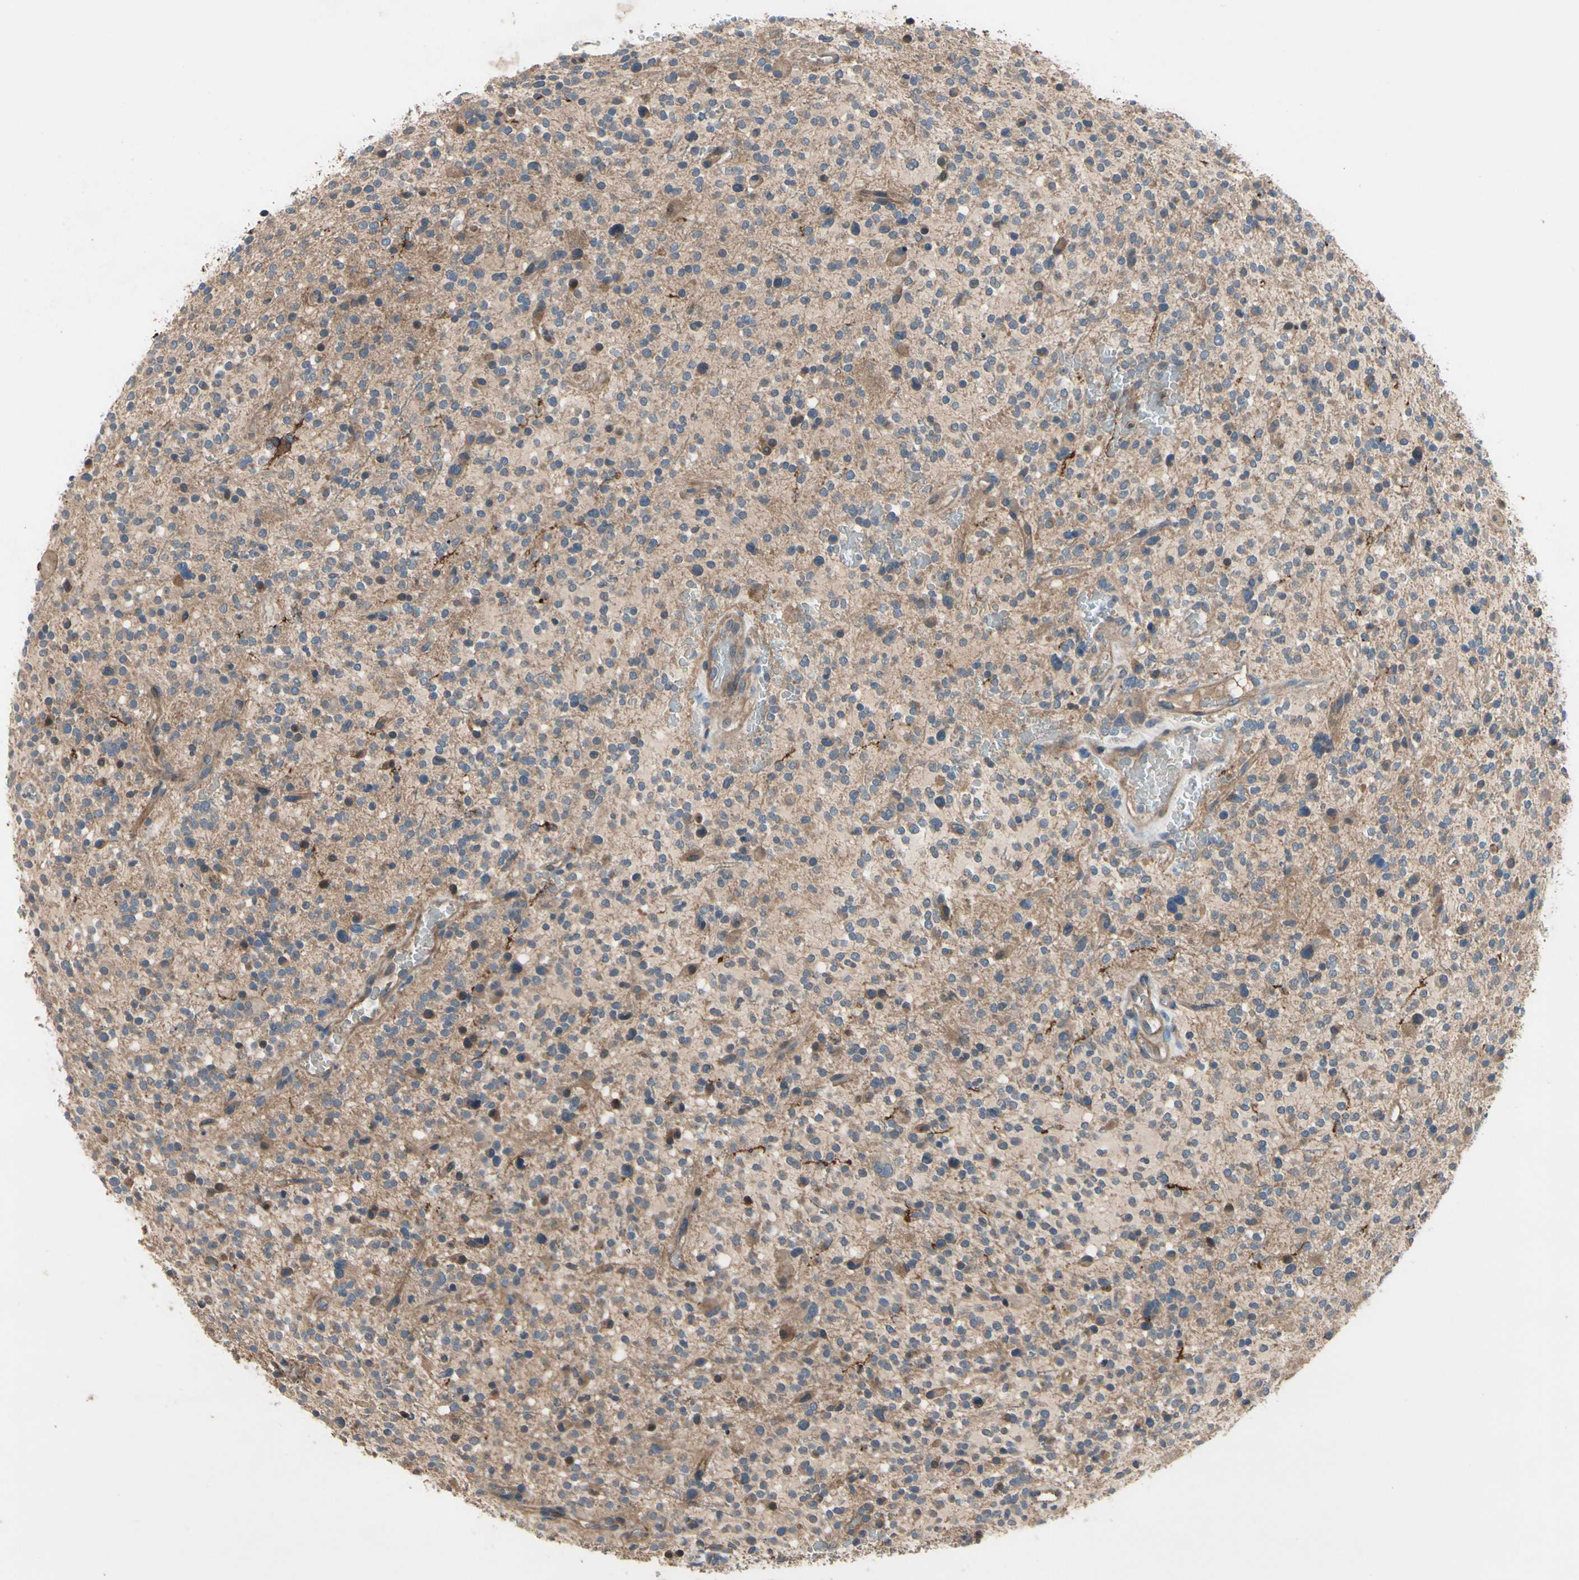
{"staining": {"intensity": "weak", "quantity": "25%-75%", "location": "cytoplasmic/membranous"}, "tissue": "glioma", "cell_type": "Tumor cells", "image_type": "cancer", "snomed": [{"axis": "morphology", "description": "Glioma, malignant, High grade"}, {"axis": "topography", "description": "Brain"}], "caption": "Protein staining of malignant high-grade glioma tissue exhibits weak cytoplasmic/membranous staining in about 25%-75% of tumor cells. The staining is performed using DAB brown chromogen to label protein expression. The nuclei are counter-stained blue using hematoxylin.", "gene": "ICAM5", "patient": {"sex": "male", "age": 48}}